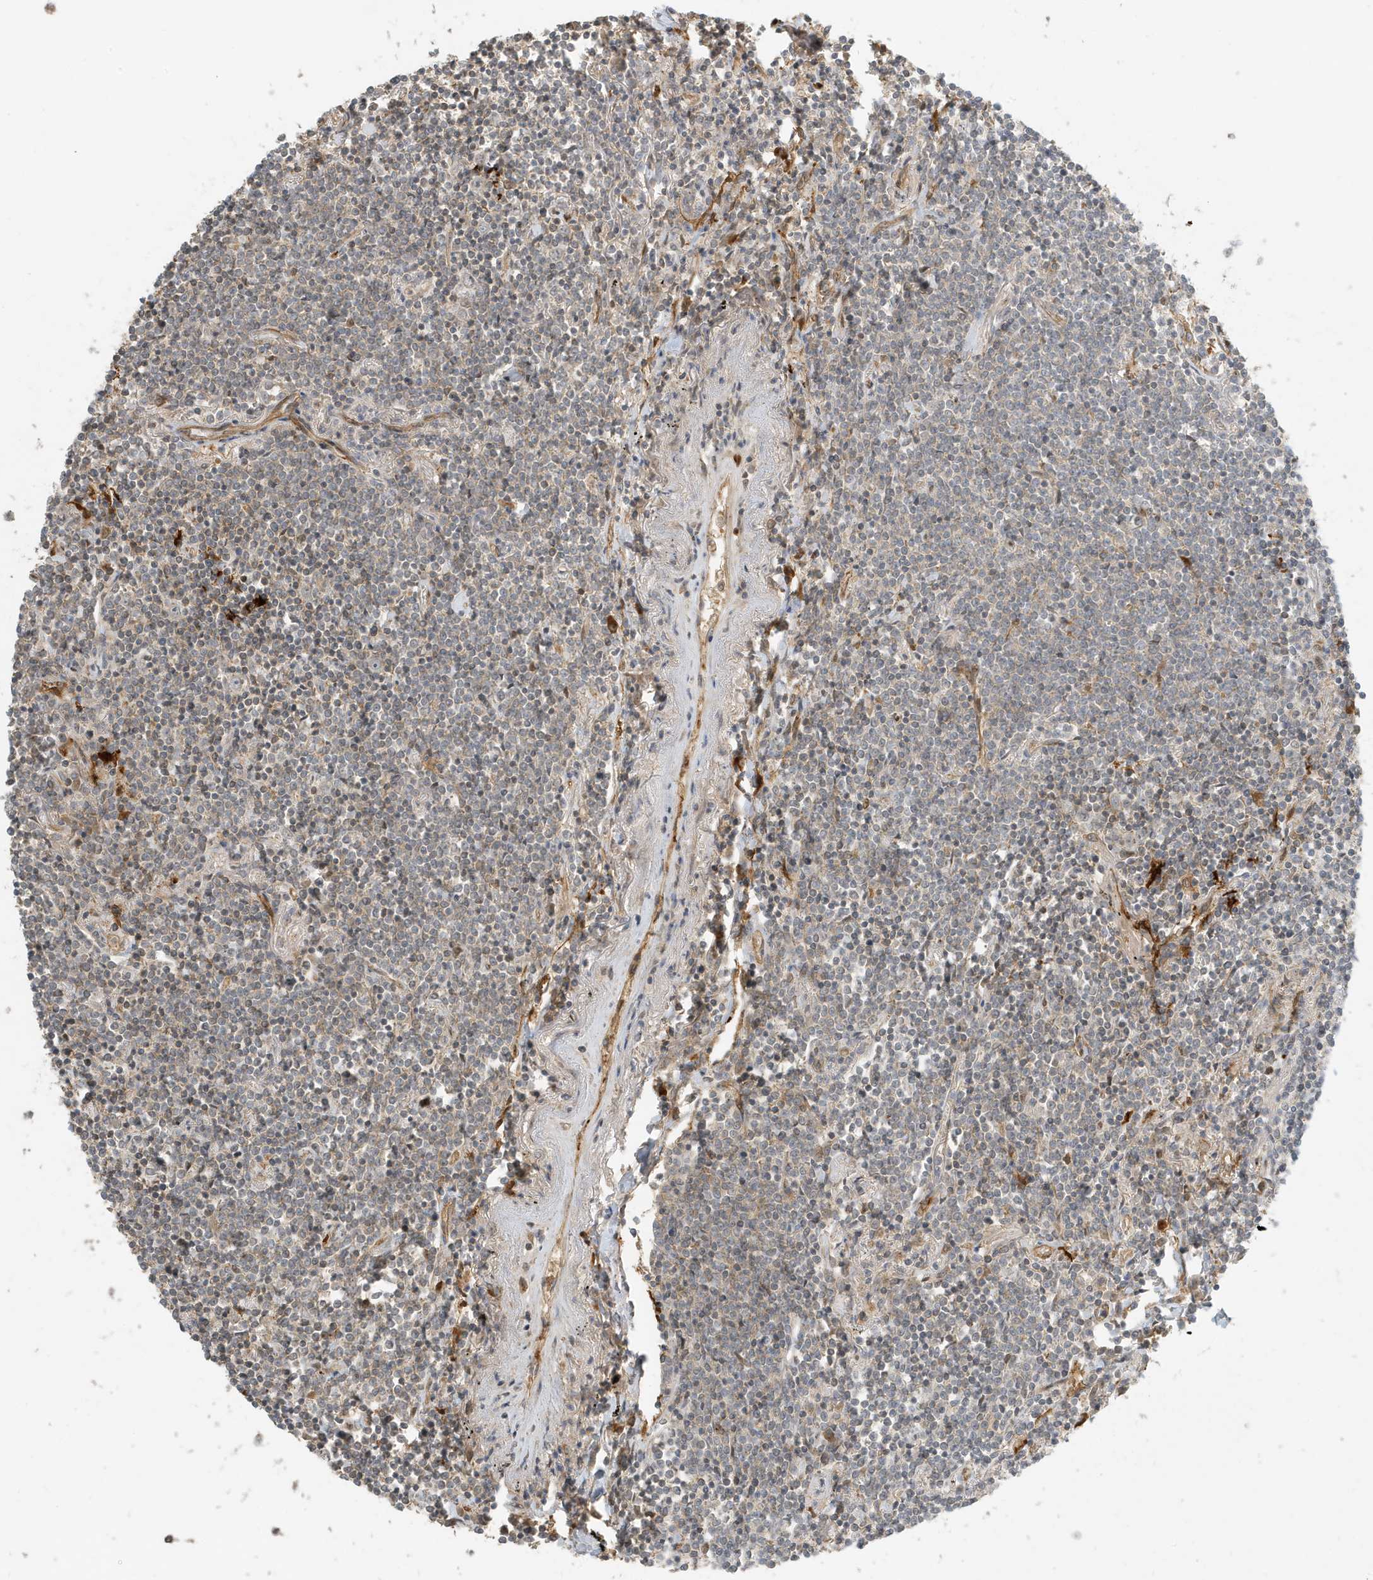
{"staining": {"intensity": "negative", "quantity": "none", "location": "none"}, "tissue": "lymphoma", "cell_type": "Tumor cells", "image_type": "cancer", "snomed": [{"axis": "morphology", "description": "Malignant lymphoma, non-Hodgkin's type, Low grade"}, {"axis": "topography", "description": "Lung"}], "caption": "Human lymphoma stained for a protein using IHC displays no positivity in tumor cells.", "gene": "FYCO1", "patient": {"sex": "female", "age": 71}}